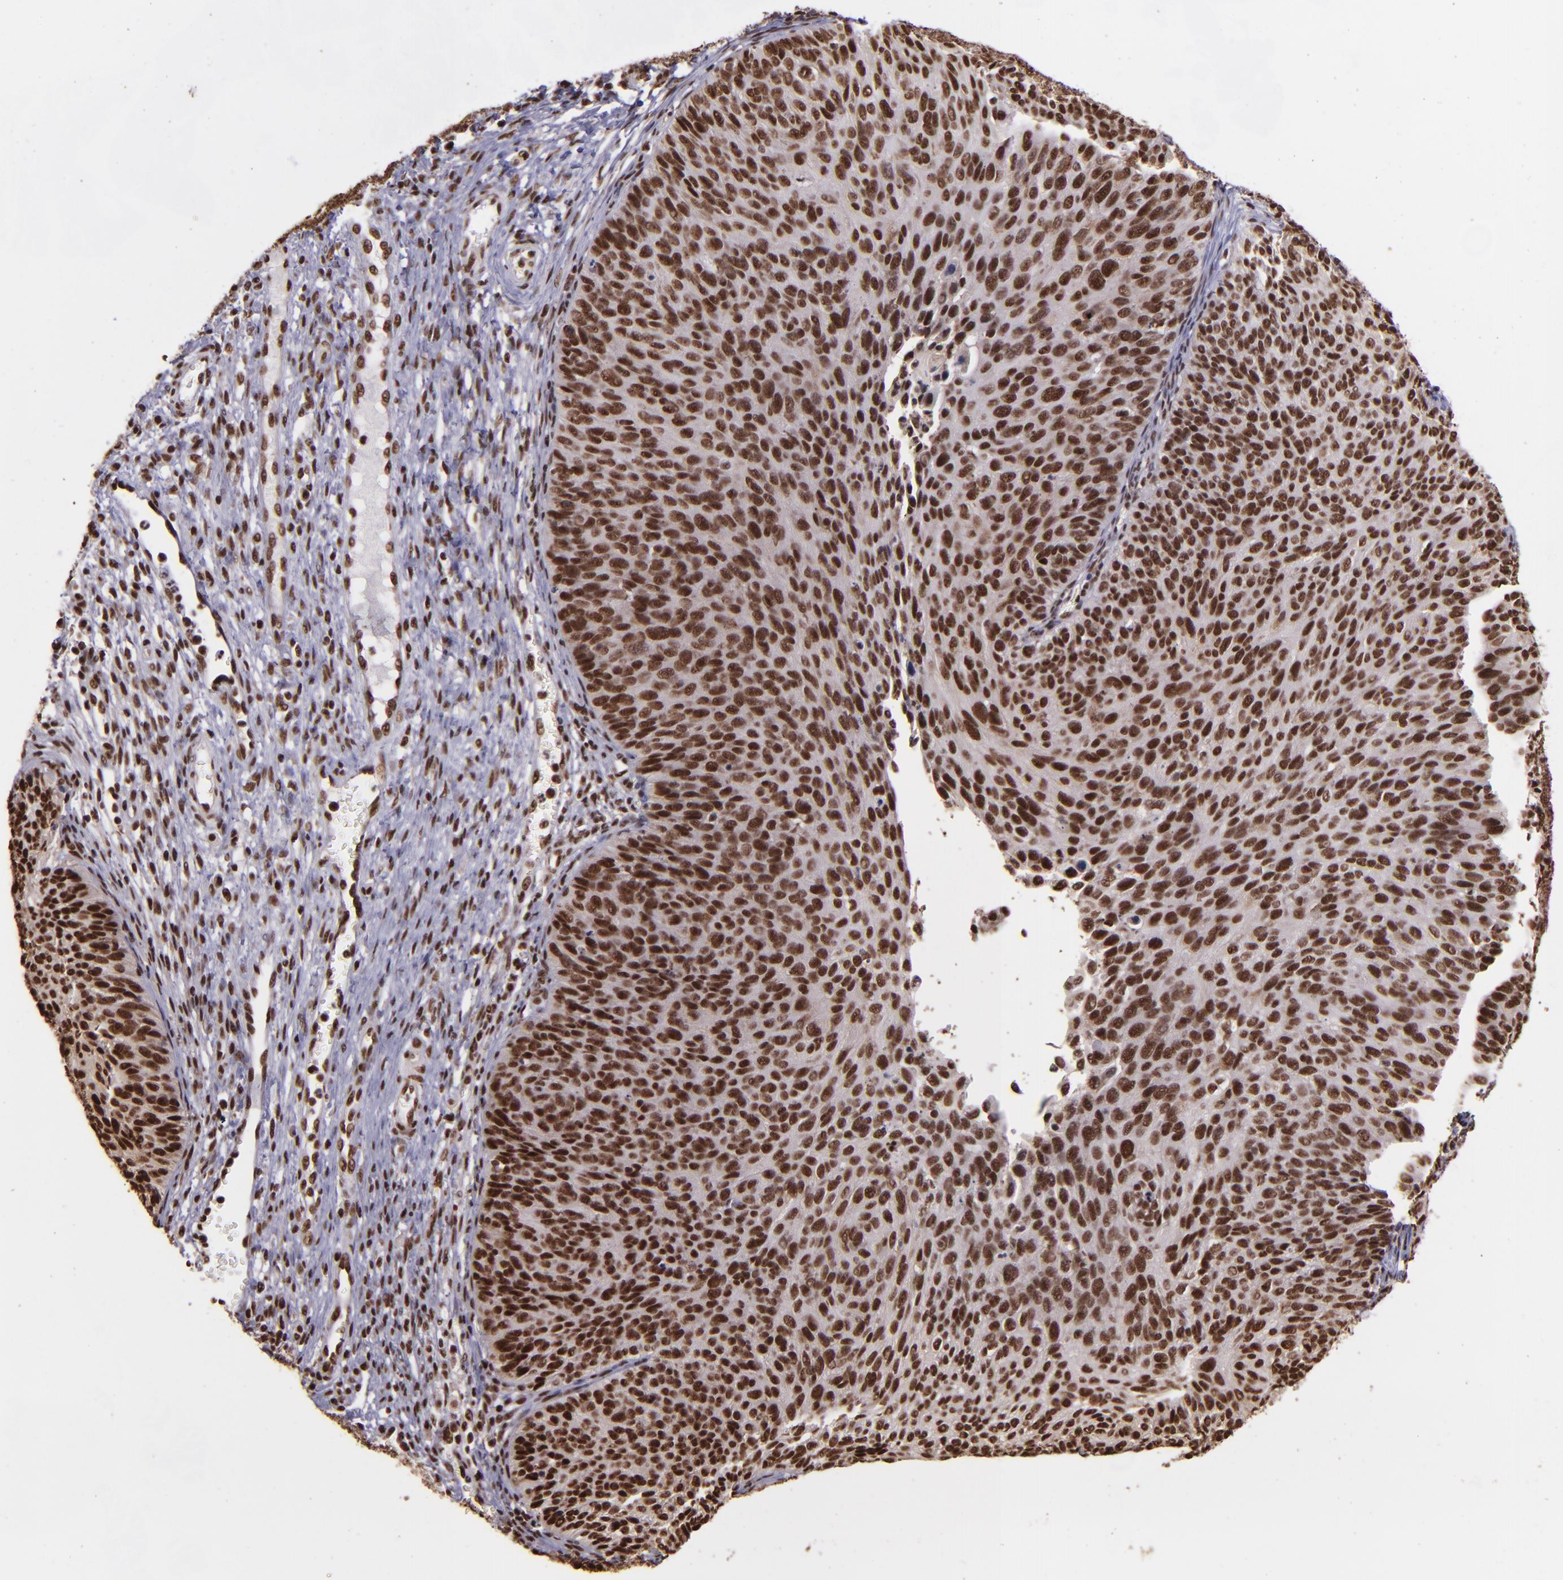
{"staining": {"intensity": "strong", "quantity": ">75%", "location": "nuclear"}, "tissue": "cervical cancer", "cell_type": "Tumor cells", "image_type": "cancer", "snomed": [{"axis": "morphology", "description": "Squamous cell carcinoma, NOS"}, {"axis": "topography", "description": "Cervix"}], "caption": "Strong nuclear expression is seen in about >75% of tumor cells in squamous cell carcinoma (cervical). (DAB (3,3'-diaminobenzidine) IHC with brightfield microscopy, high magnification).", "gene": "PQBP1", "patient": {"sex": "female", "age": 36}}